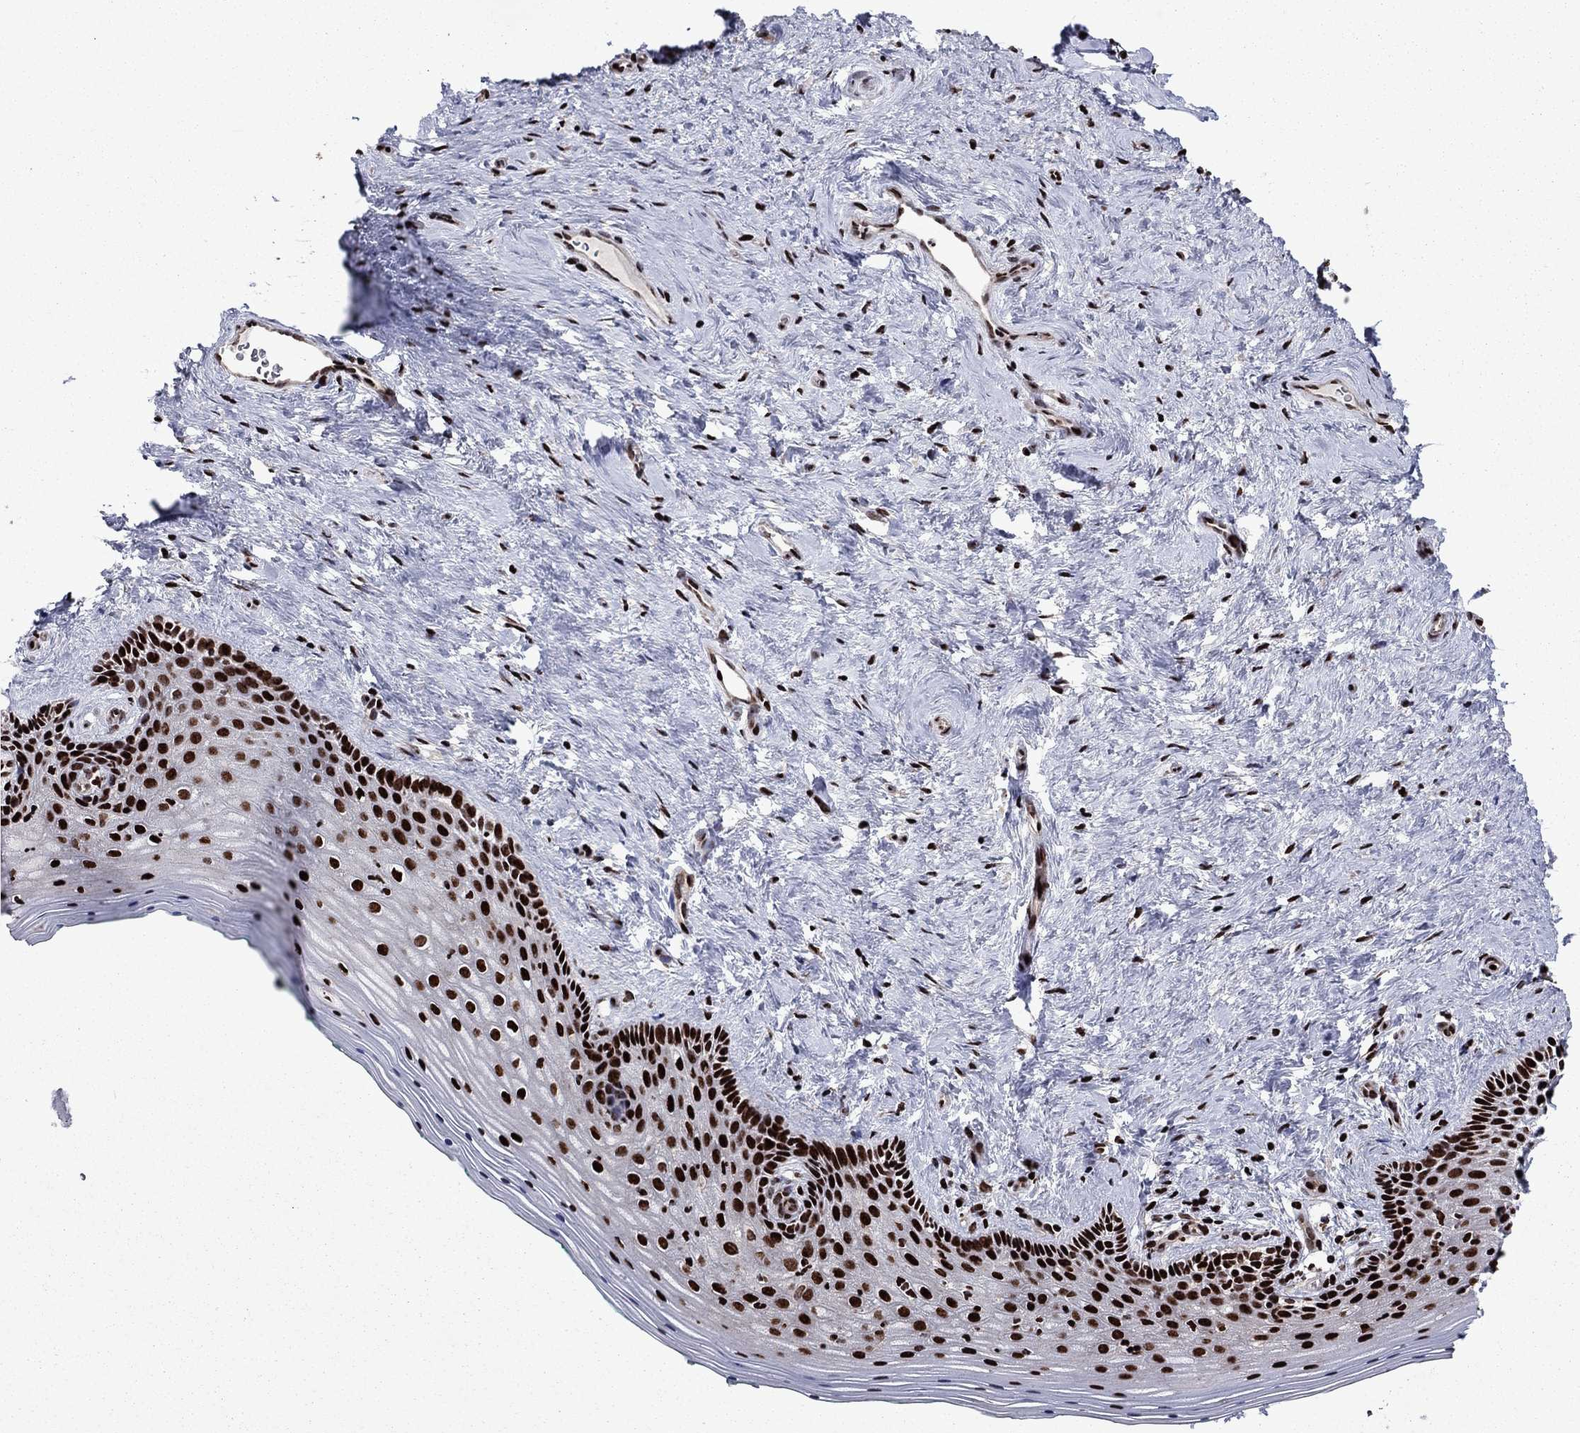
{"staining": {"intensity": "strong", "quantity": ">75%", "location": "nuclear"}, "tissue": "vagina", "cell_type": "Squamous epithelial cells", "image_type": "normal", "snomed": [{"axis": "morphology", "description": "Normal tissue, NOS"}, {"axis": "topography", "description": "Vagina"}], "caption": "This histopathology image reveals benign vagina stained with IHC to label a protein in brown. The nuclear of squamous epithelial cells show strong positivity for the protein. Nuclei are counter-stained blue.", "gene": "LIMK1", "patient": {"sex": "female", "age": 45}}